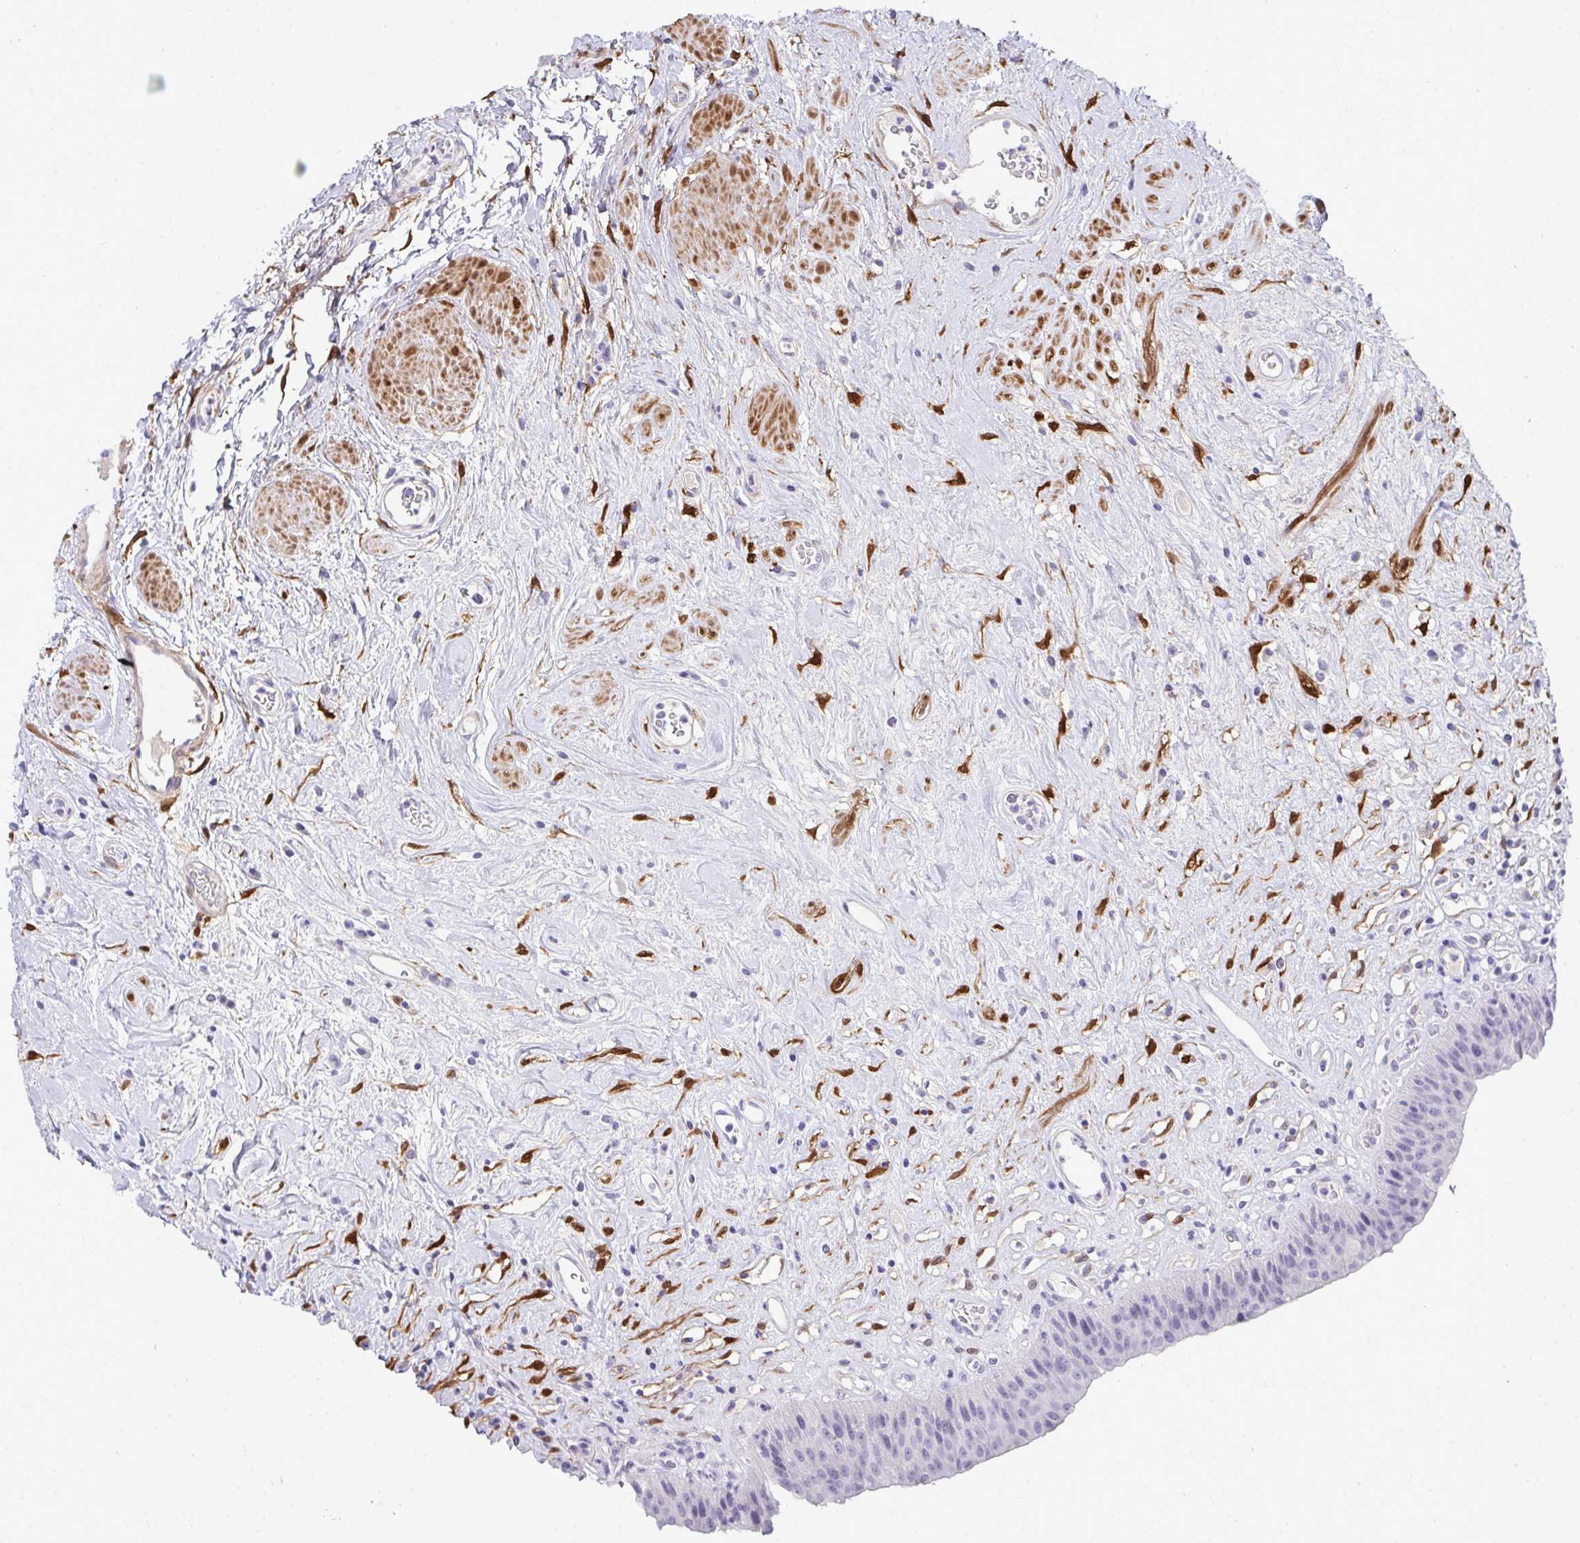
{"staining": {"intensity": "negative", "quantity": "none", "location": "none"}, "tissue": "urinary bladder", "cell_type": "Urothelial cells", "image_type": "normal", "snomed": [{"axis": "morphology", "description": "Normal tissue, NOS"}, {"axis": "topography", "description": "Urinary bladder"}], "caption": "High magnification brightfield microscopy of unremarkable urinary bladder stained with DAB (3,3'-diaminobenzidine) (brown) and counterstained with hematoxylin (blue): urothelial cells show no significant positivity. (DAB immunohistochemistry, high magnification).", "gene": "HSPB6", "patient": {"sex": "female", "age": 56}}